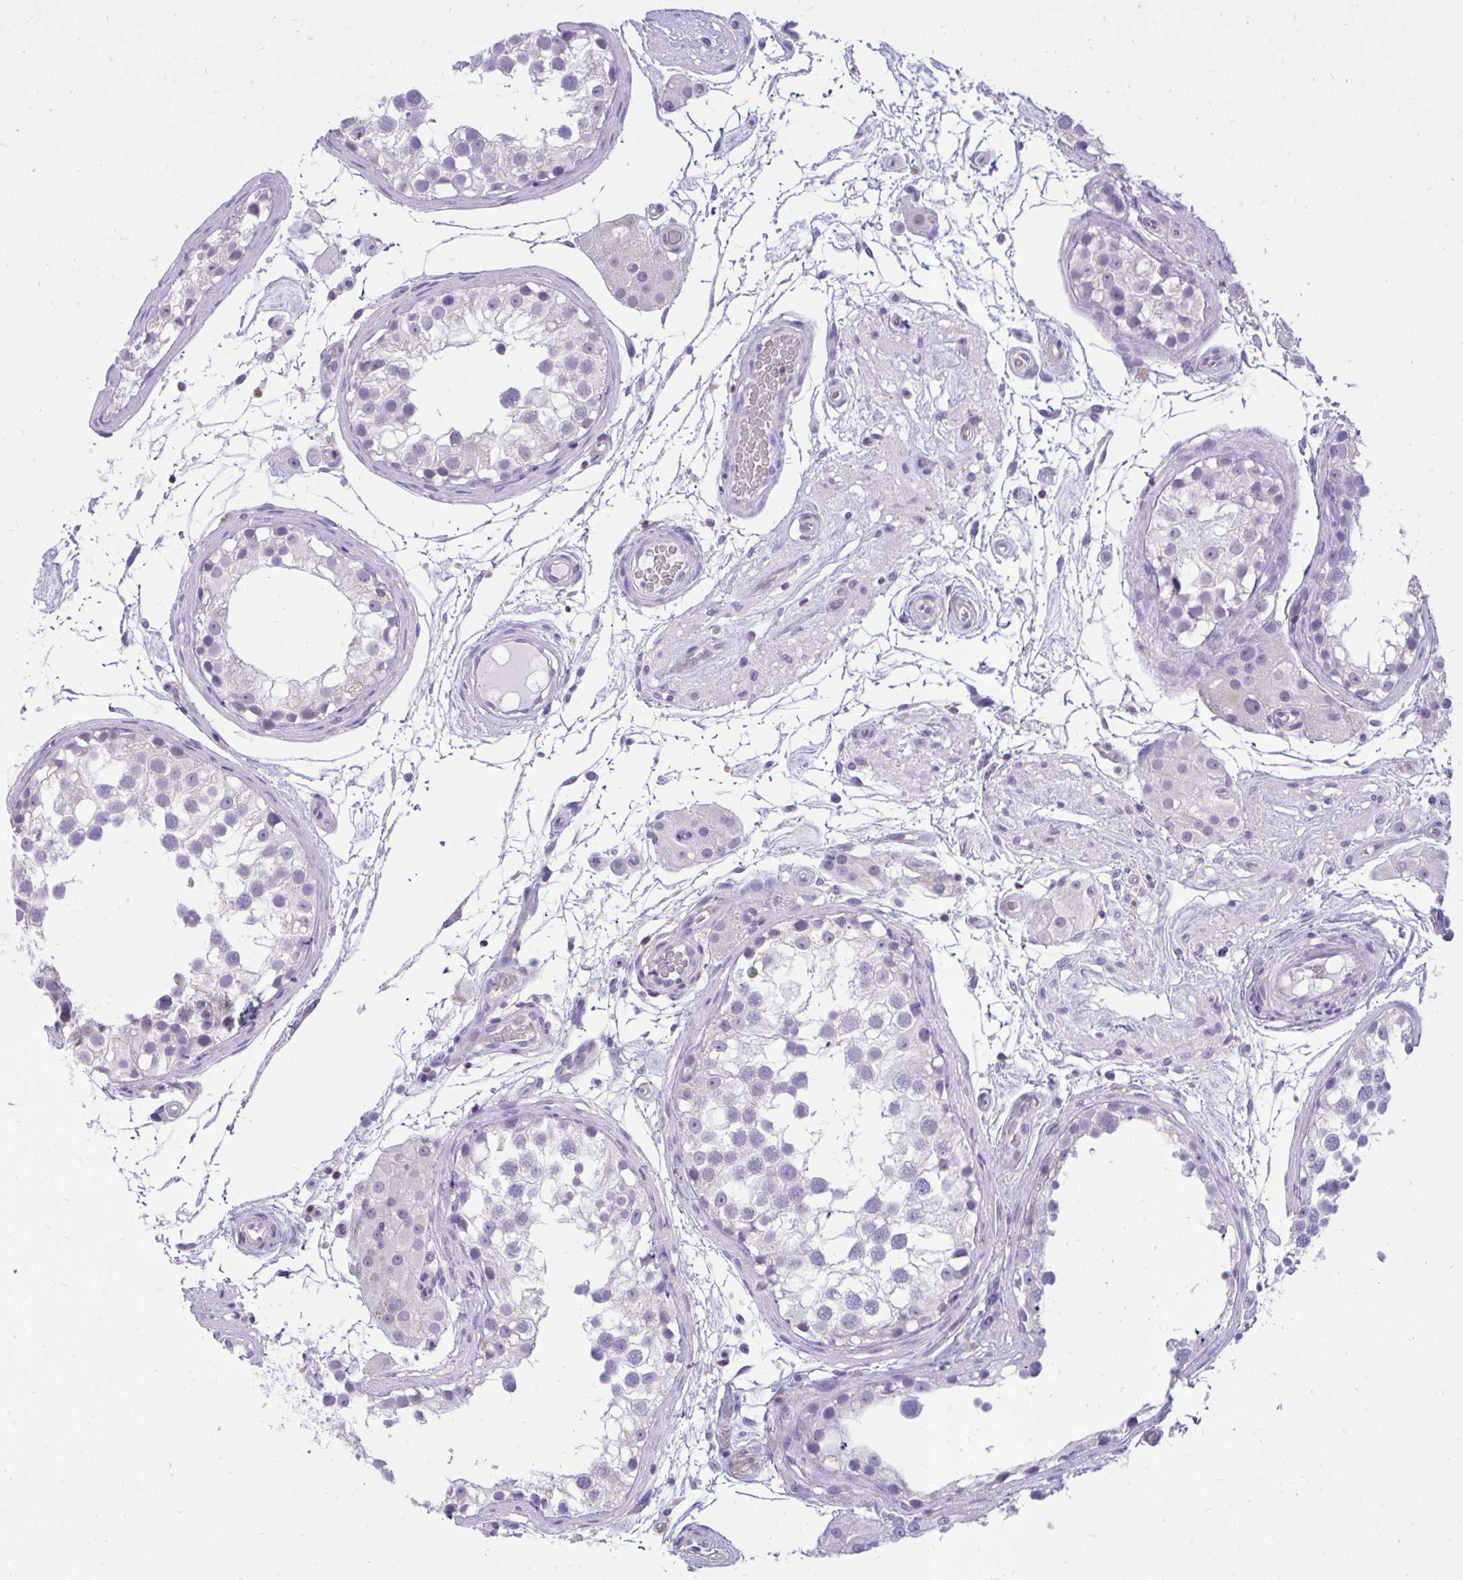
{"staining": {"intensity": "negative", "quantity": "none", "location": "none"}, "tissue": "testis", "cell_type": "Cells in seminiferous ducts", "image_type": "normal", "snomed": [{"axis": "morphology", "description": "Normal tissue, NOS"}, {"axis": "morphology", "description": "Seminoma, NOS"}, {"axis": "topography", "description": "Testis"}], "caption": "This histopathology image is of normal testis stained with IHC to label a protein in brown with the nuclei are counter-stained blue. There is no positivity in cells in seminiferous ducts.", "gene": "GPRIN3", "patient": {"sex": "male", "age": 65}}